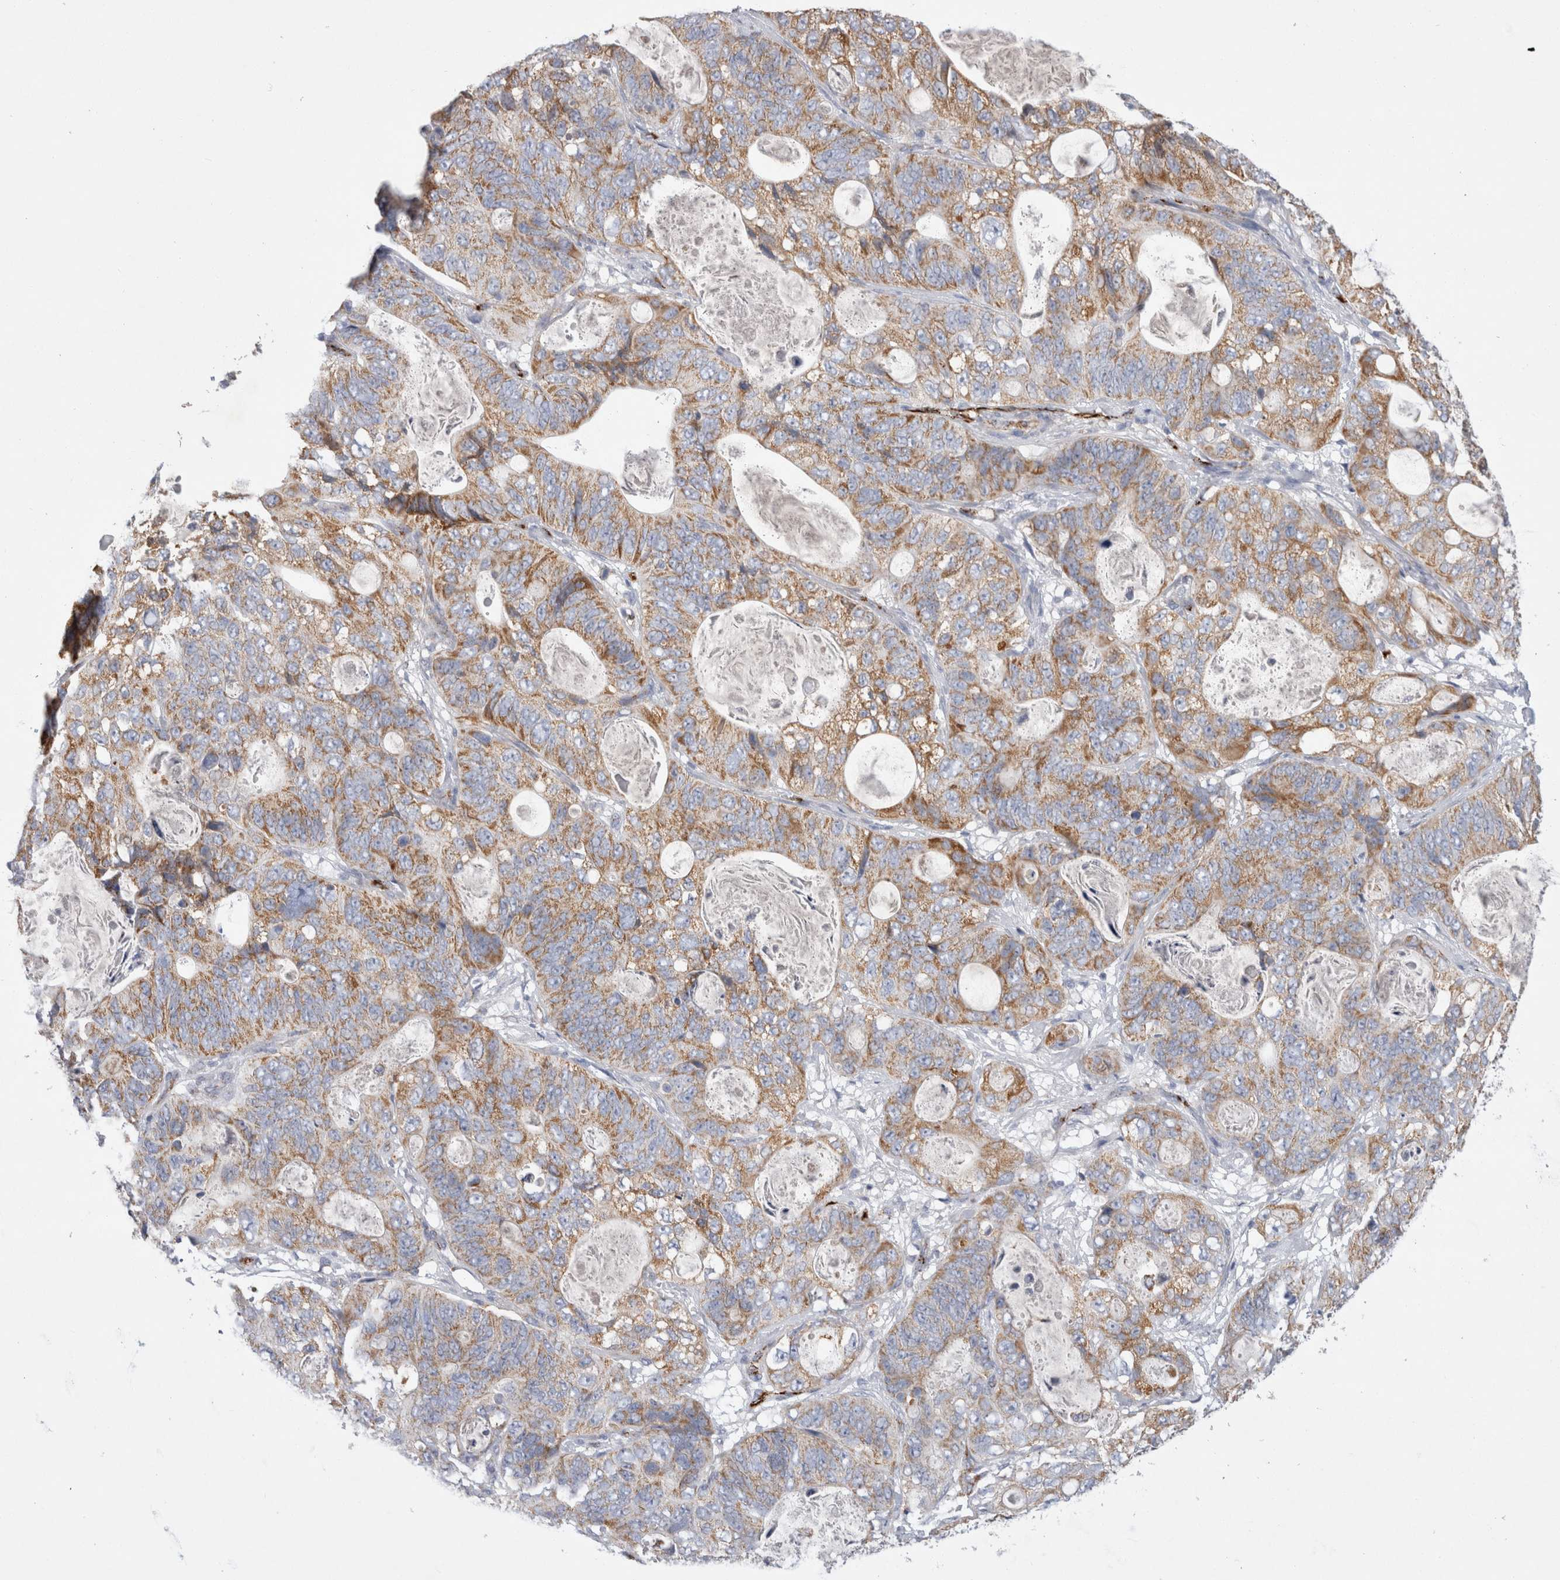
{"staining": {"intensity": "moderate", "quantity": ">75%", "location": "cytoplasmic/membranous"}, "tissue": "stomach cancer", "cell_type": "Tumor cells", "image_type": "cancer", "snomed": [{"axis": "morphology", "description": "Normal tissue, NOS"}, {"axis": "morphology", "description": "Adenocarcinoma, NOS"}, {"axis": "topography", "description": "Stomach"}], "caption": "Human adenocarcinoma (stomach) stained with a protein marker displays moderate staining in tumor cells.", "gene": "IARS2", "patient": {"sex": "female", "age": 89}}